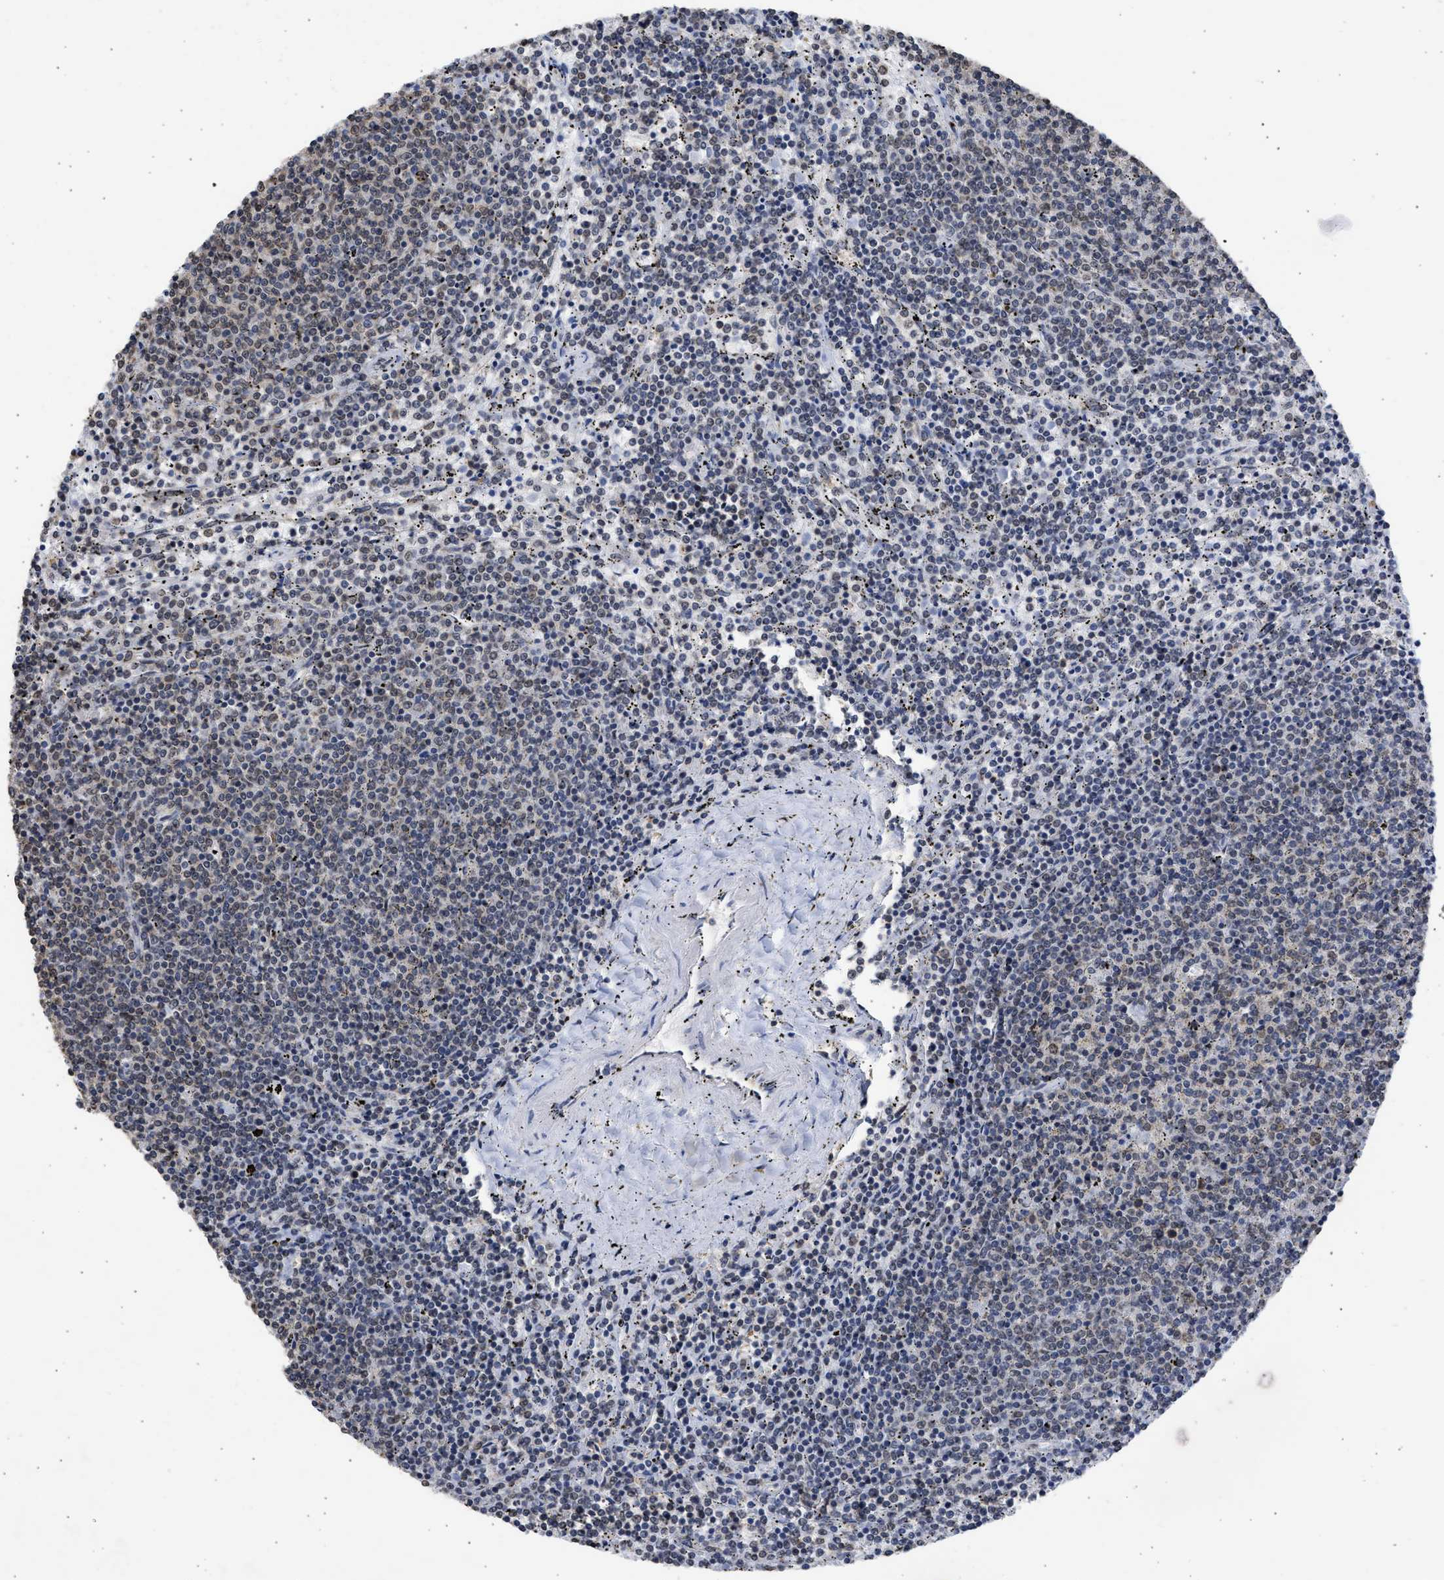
{"staining": {"intensity": "negative", "quantity": "none", "location": "none"}, "tissue": "lymphoma", "cell_type": "Tumor cells", "image_type": "cancer", "snomed": [{"axis": "morphology", "description": "Malignant lymphoma, non-Hodgkin's type, Low grade"}, {"axis": "topography", "description": "Spleen"}], "caption": "The micrograph exhibits no significant positivity in tumor cells of lymphoma. (Stains: DAB immunohistochemistry (IHC) with hematoxylin counter stain, Microscopy: brightfield microscopy at high magnification).", "gene": "NUP35", "patient": {"sex": "female", "age": 50}}